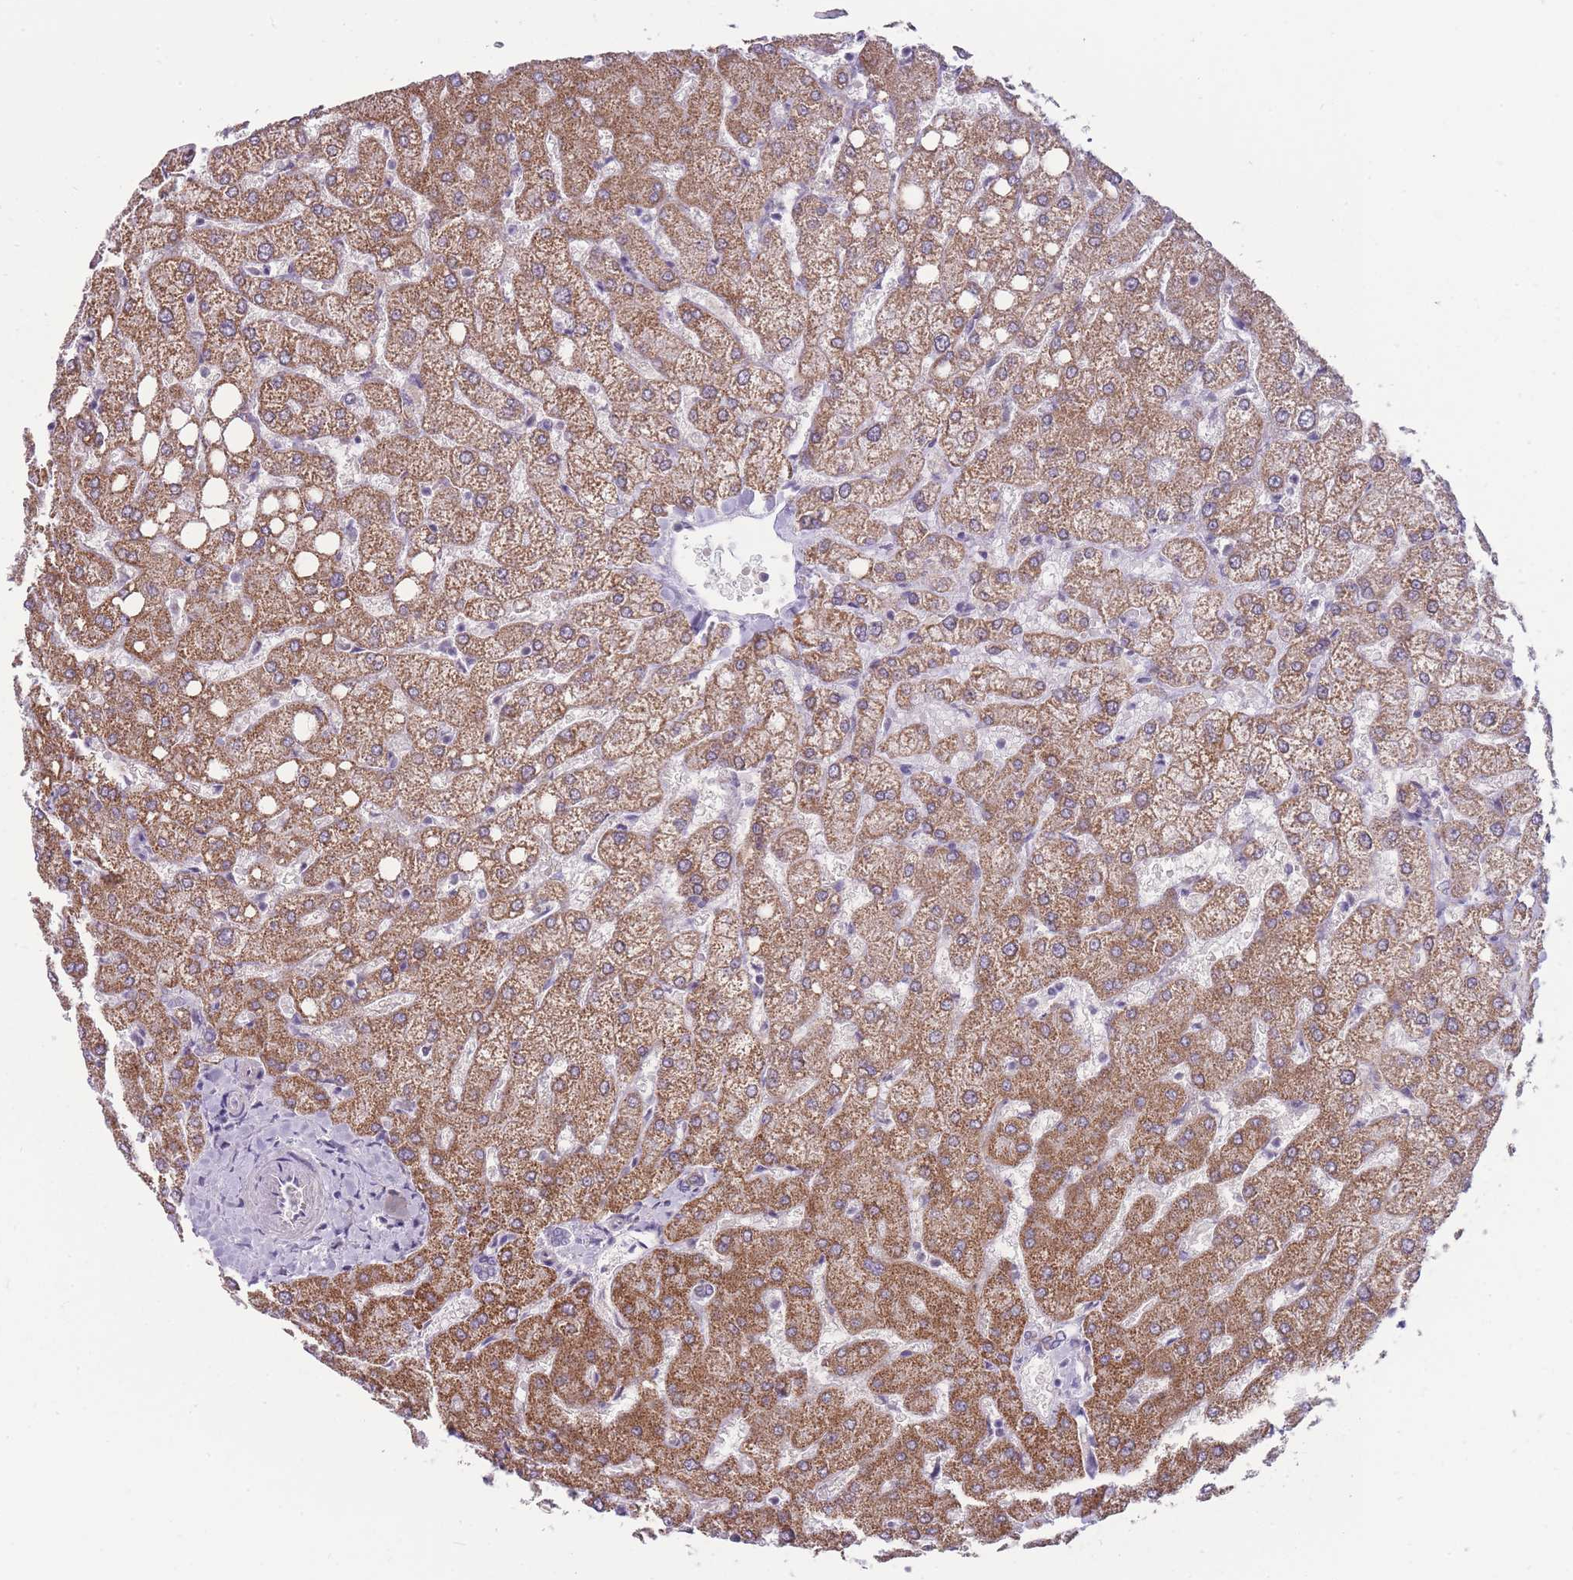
{"staining": {"intensity": "negative", "quantity": "none", "location": "none"}, "tissue": "liver", "cell_type": "Cholangiocytes", "image_type": "normal", "snomed": [{"axis": "morphology", "description": "Normal tissue, NOS"}, {"axis": "topography", "description": "Liver"}], "caption": "IHC micrograph of unremarkable liver: liver stained with DAB (3,3'-diaminobenzidine) displays no significant protein staining in cholangiocytes.", "gene": "NELL1", "patient": {"sex": "female", "age": 54}}